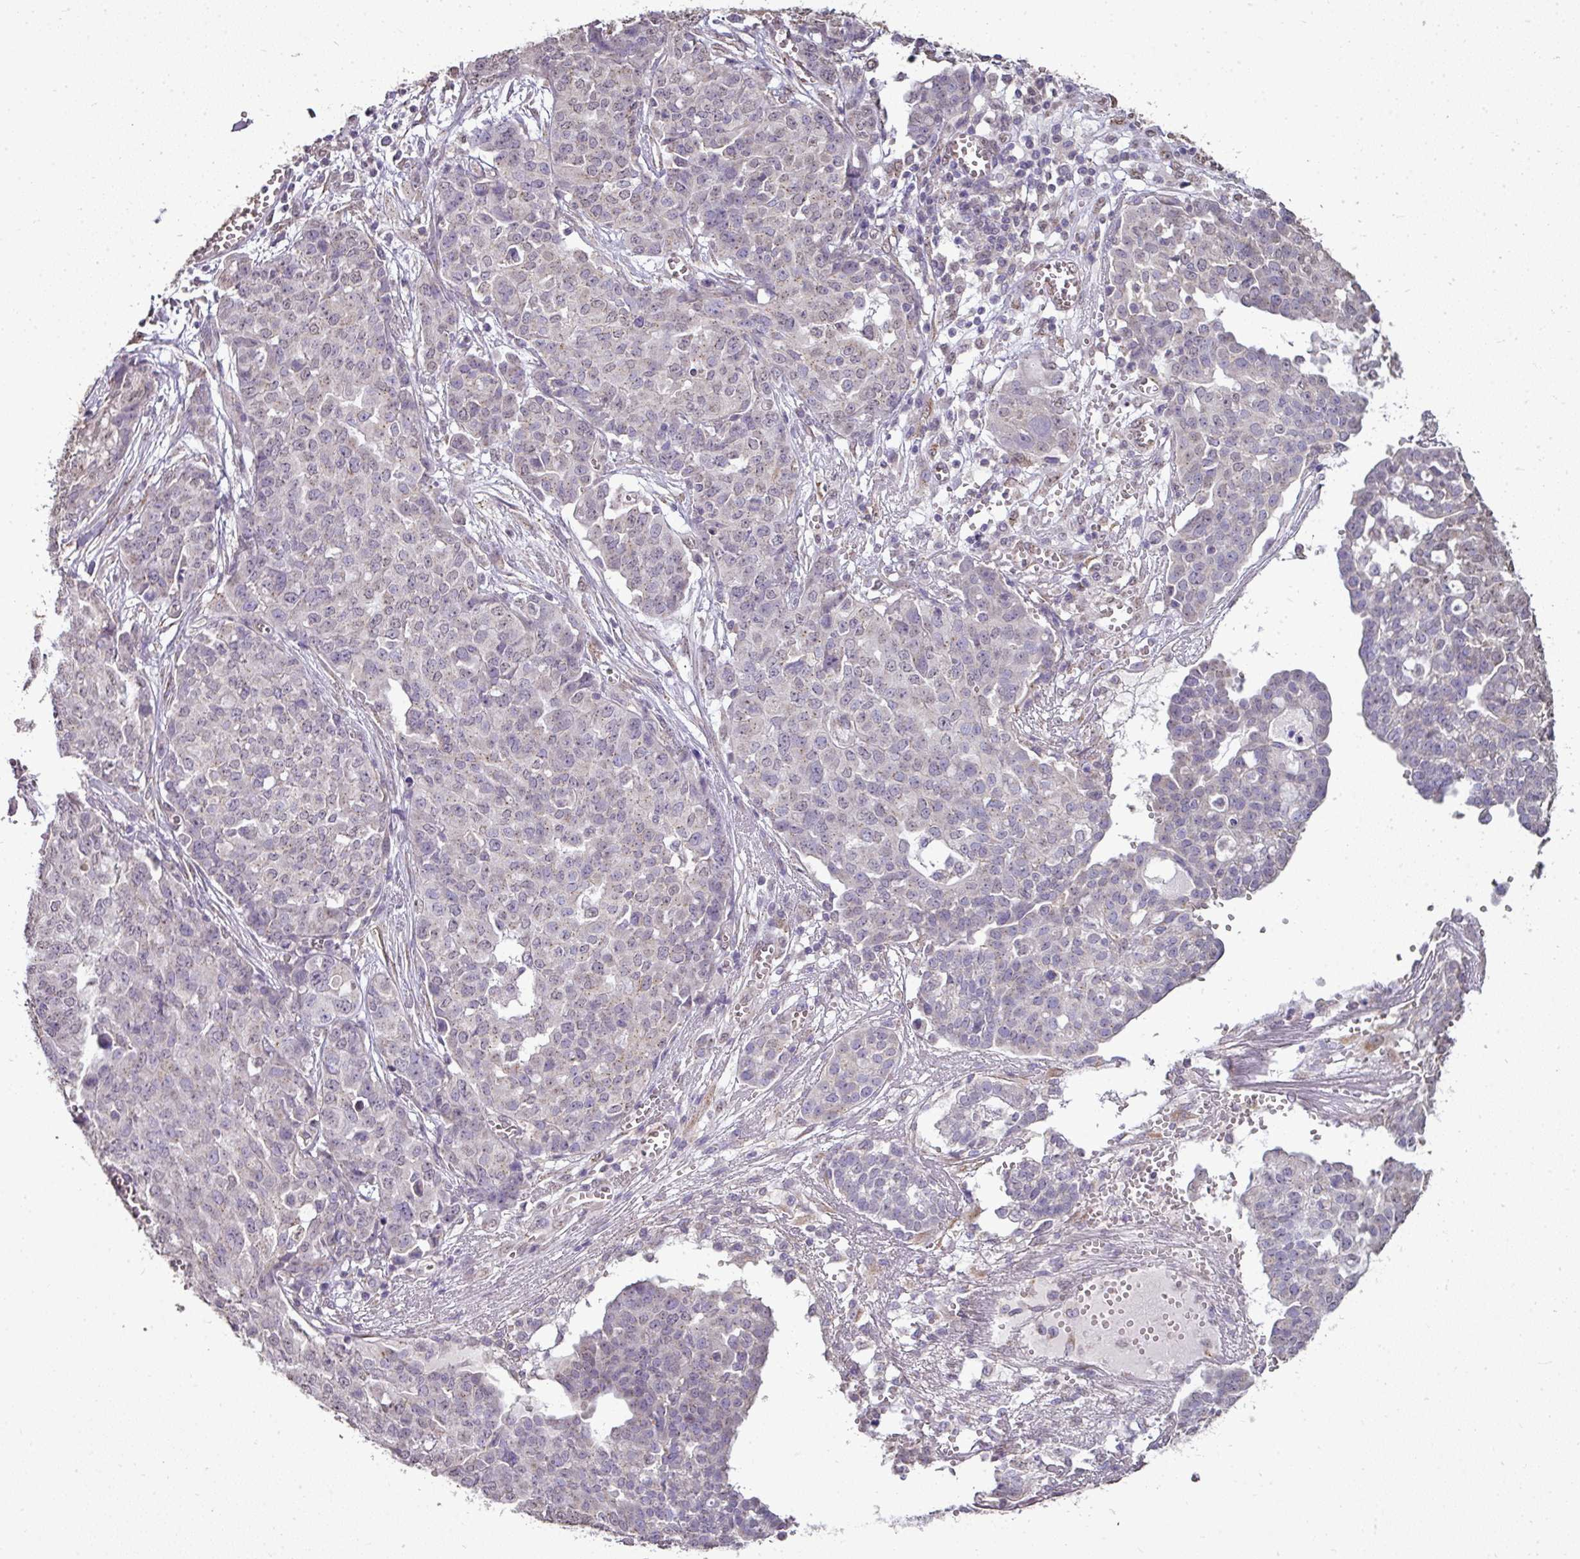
{"staining": {"intensity": "negative", "quantity": "none", "location": "none"}, "tissue": "ovarian cancer", "cell_type": "Tumor cells", "image_type": "cancer", "snomed": [{"axis": "morphology", "description": "Cystadenocarcinoma, serous, NOS"}, {"axis": "topography", "description": "Soft tissue"}, {"axis": "topography", "description": "Ovary"}], "caption": "This image is of ovarian cancer stained with immunohistochemistry (IHC) to label a protein in brown with the nuclei are counter-stained blue. There is no staining in tumor cells.", "gene": "JPH2", "patient": {"sex": "female", "age": 57}}